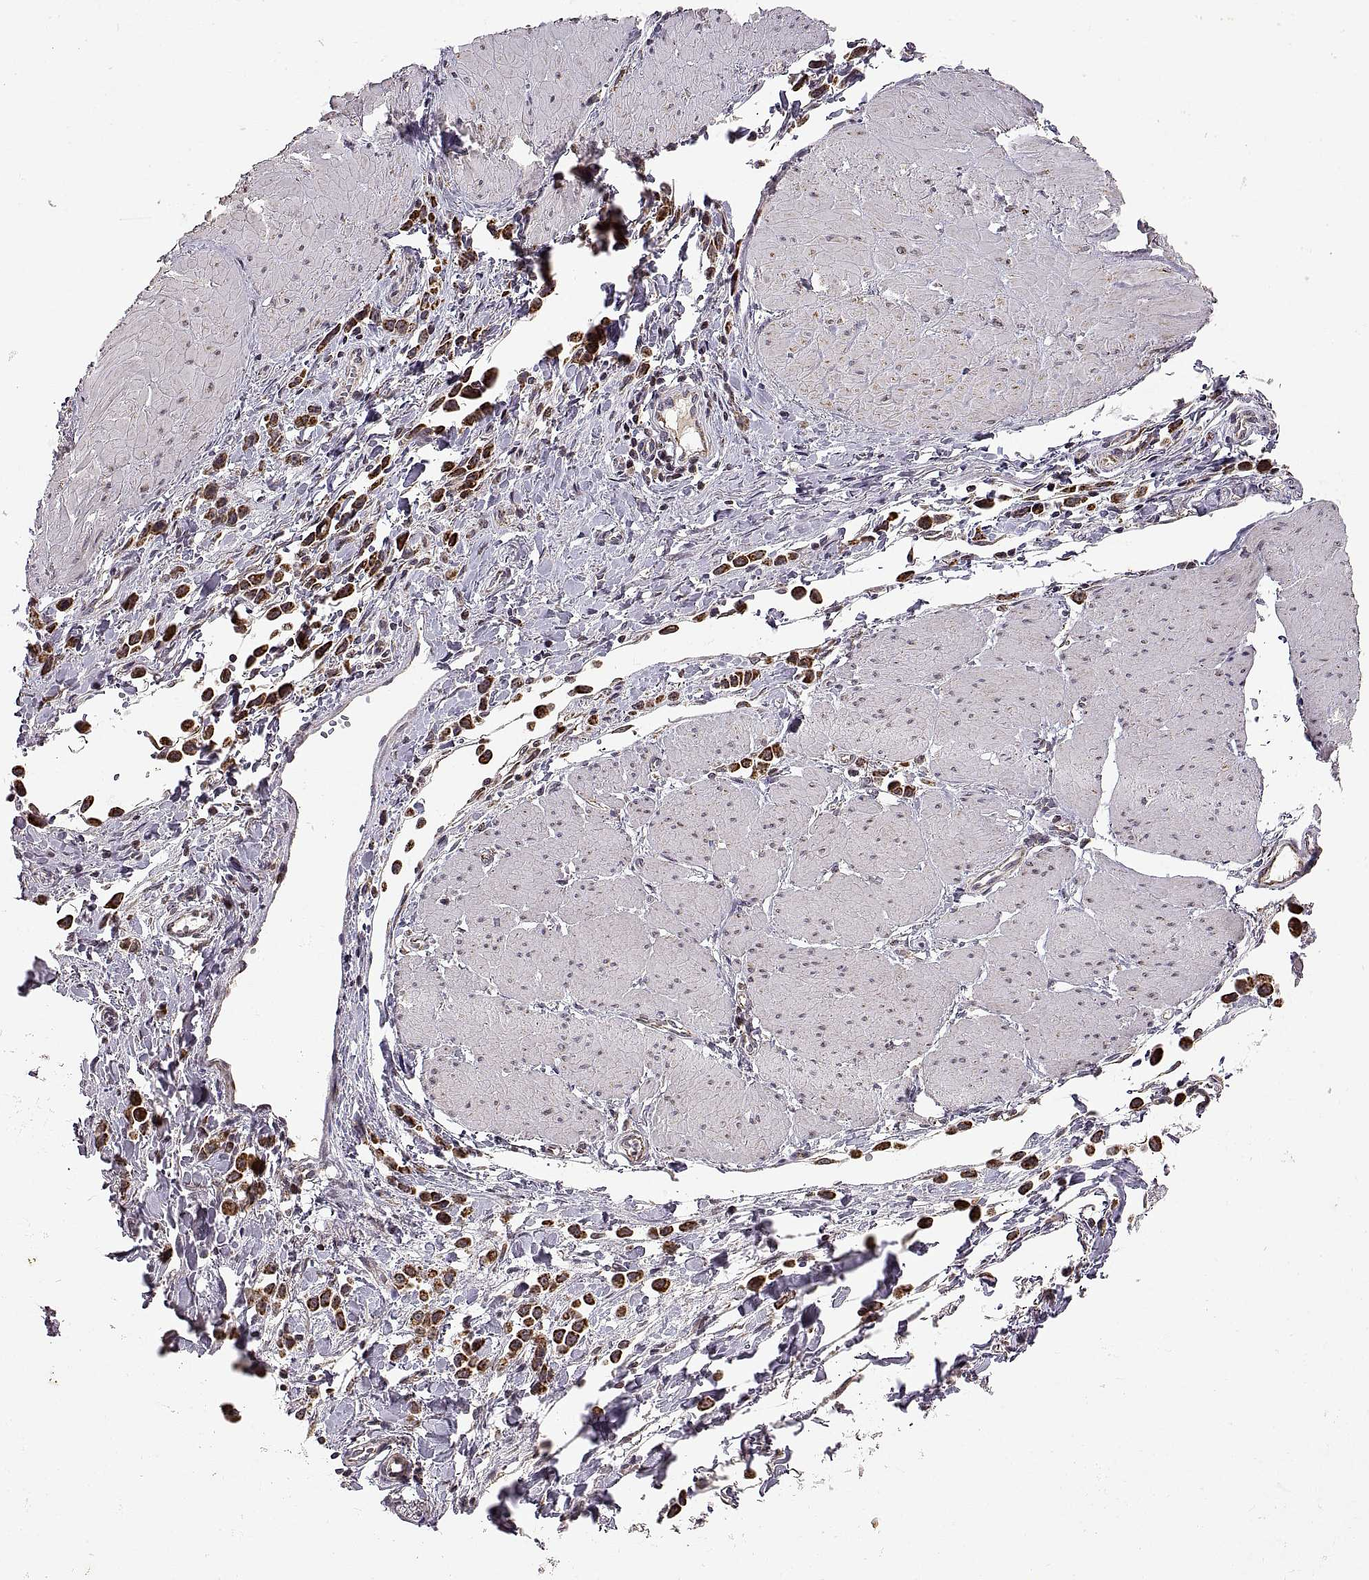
{"staining": {"intensity": "strong", "quantity": "<25%", "location": "cytoplasmic/membranous"}, "tissue": "stomach cancer", "cell_type": "Tumor cells", "image_type": "cancer", "snomed": [{"axis": "morphology", "description": "Adenocarcinoma, NOS"}, {"axis": "topography", "description": "Stomach"}], "caption": "Immunohistochemistry (IHC) histopathology image of neoplastic tissue: human stomach cancer (adenocarcinoma) stained using immunohistochemistry (IHC) reveals medium levels of strong protein expression localized specifically in the cytoplasmic/membranous of tumor cells, appearing as a cytoplasmic/membranous brown color.", "gene": "MANBAL", "patient": {"sex": "male", "age": 47}}